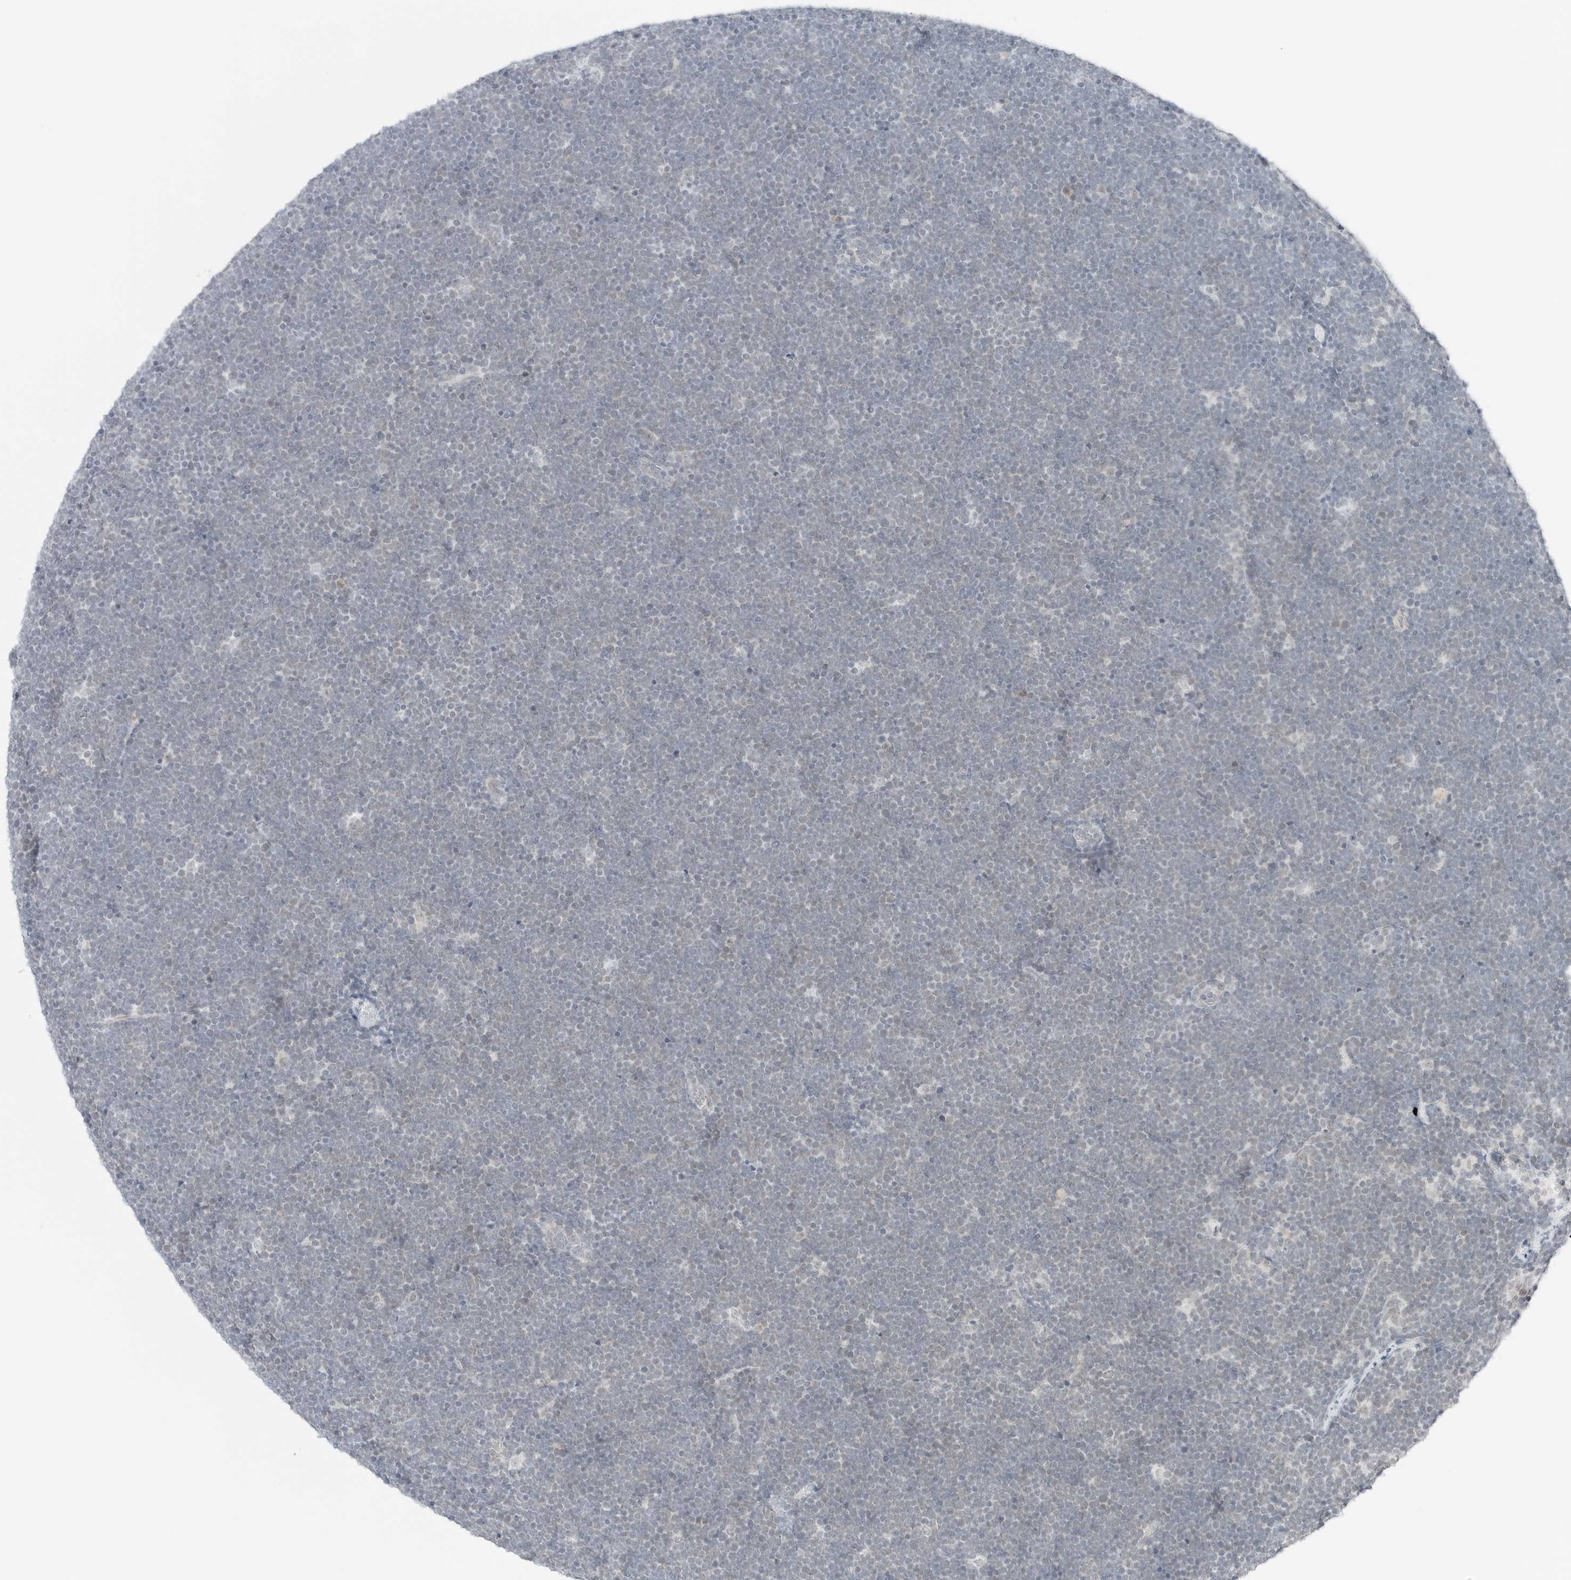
{"staining": {"intensity": "negative", "quantity": "none", "location": "none"}, "tissue": "lymphoma", "cell_type": "Tumor cells", "image_type": "cancer", "snomed": [{"axis": "morphology", "description": "Malignant lymphoma, non-Hodgkin's type, High grade"}, {"axis": "topography", "description": "Lymph node"}], "caption": "This is an IHC histopathology image of high-grade malignant lymphoma, non-Hodgkin's type. There is no staining in tumor cells.", "gene": "CCSAP", "patient": {"sex": "male", "age": 13}}